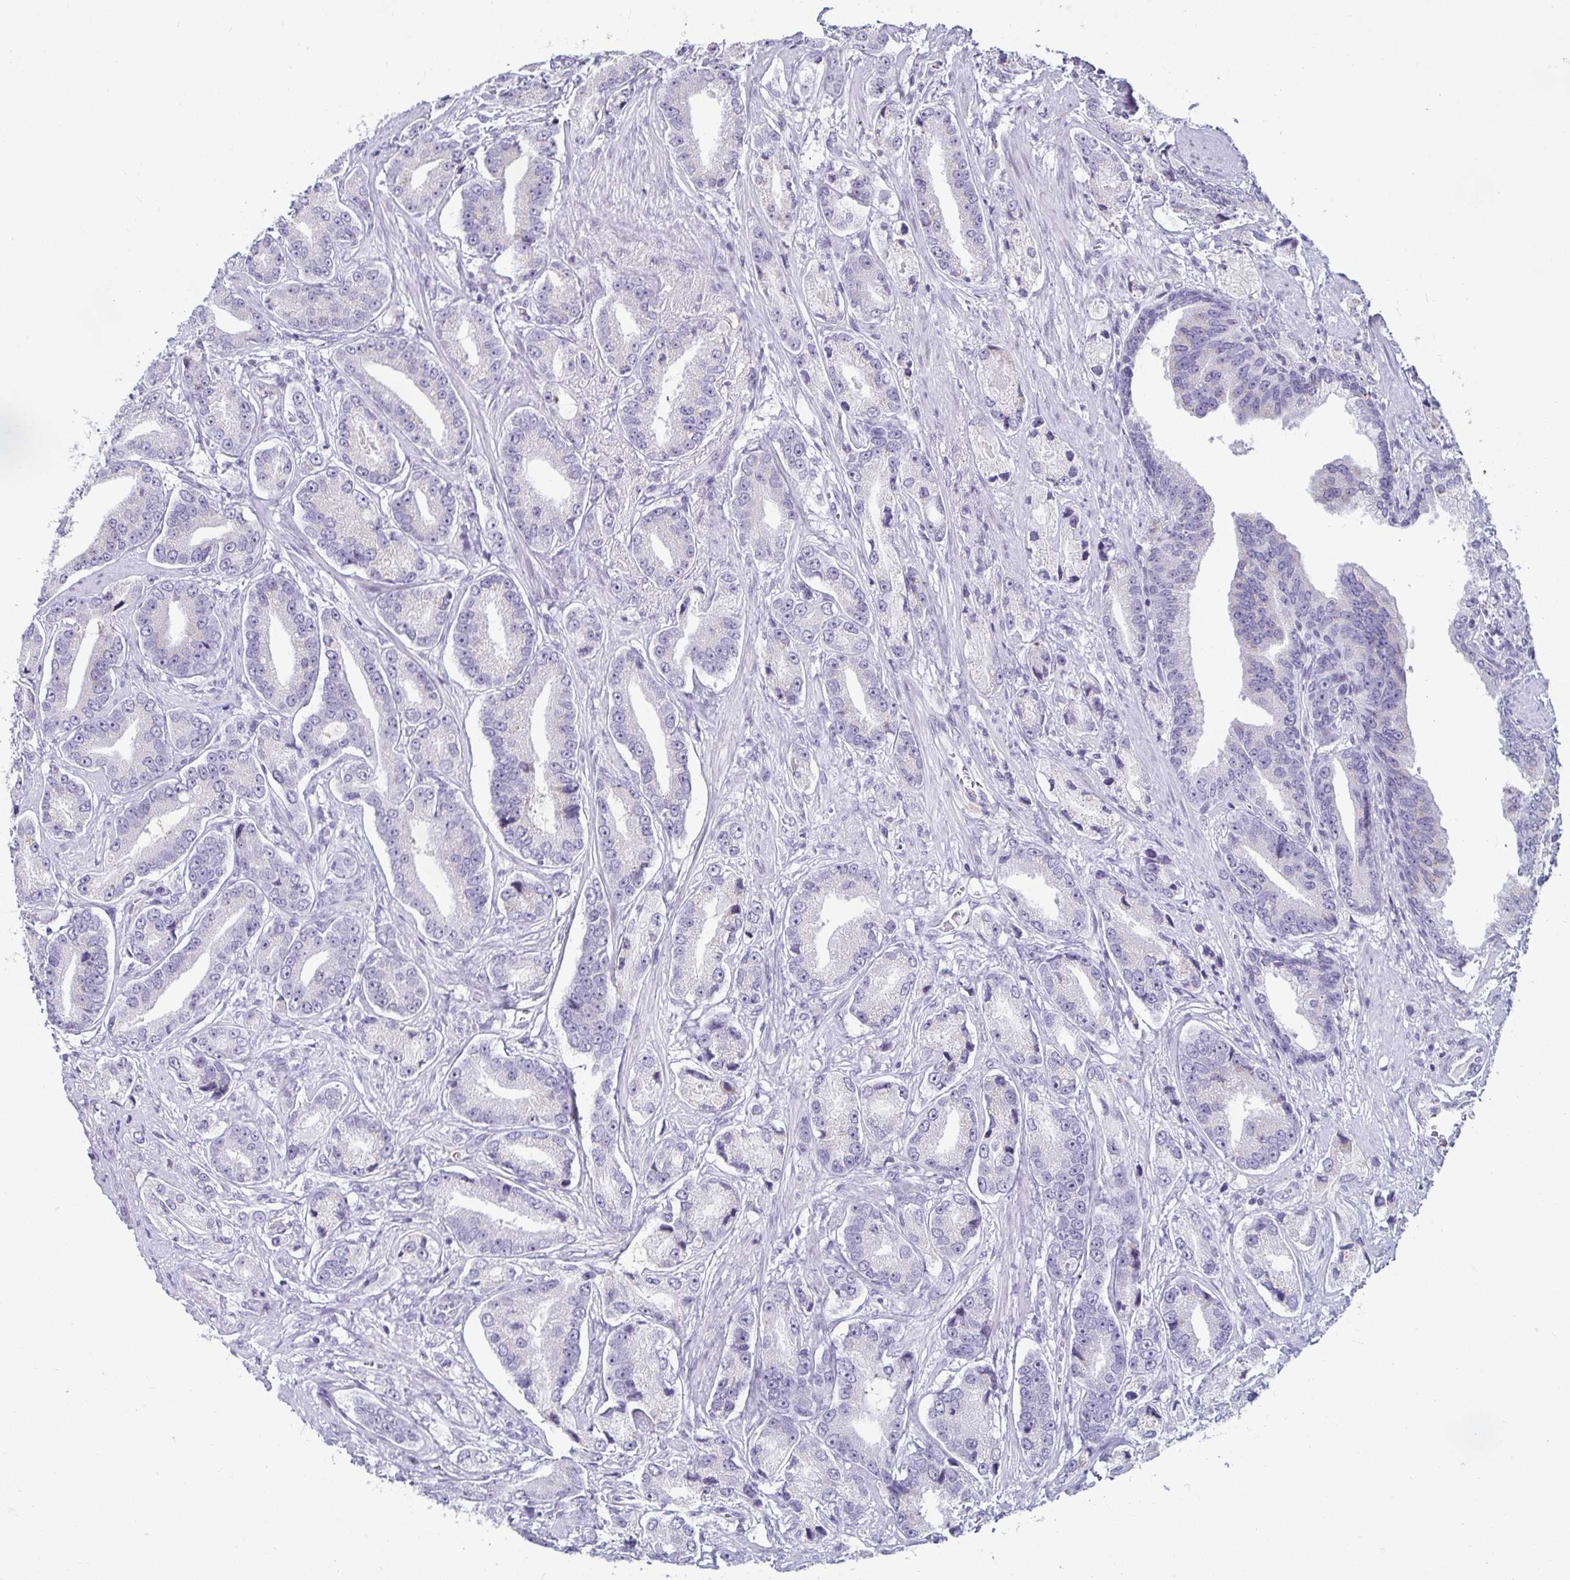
{"staining": {"intensity": "negative", "quantity": "none", "location": "none"}, "tissue": "prostate cancer", "cell_type": "Tumor cells", "image_type": "cancer", "snomed": [{"axis": "morphology", "description": "Adenocarcinoma, High grade"}, {"axis": "topography", "description": "Prostate and seminal vesicle, NOS"}], "caption": "A micrograph of human prostate cancer is negative for staining in tumor cells. The staining is performed using DAB brown chromogen with nuclei counter-stained in using hematoxylin.", "gene": "CR2", "patient": {"sex": "male", "age": 61}}